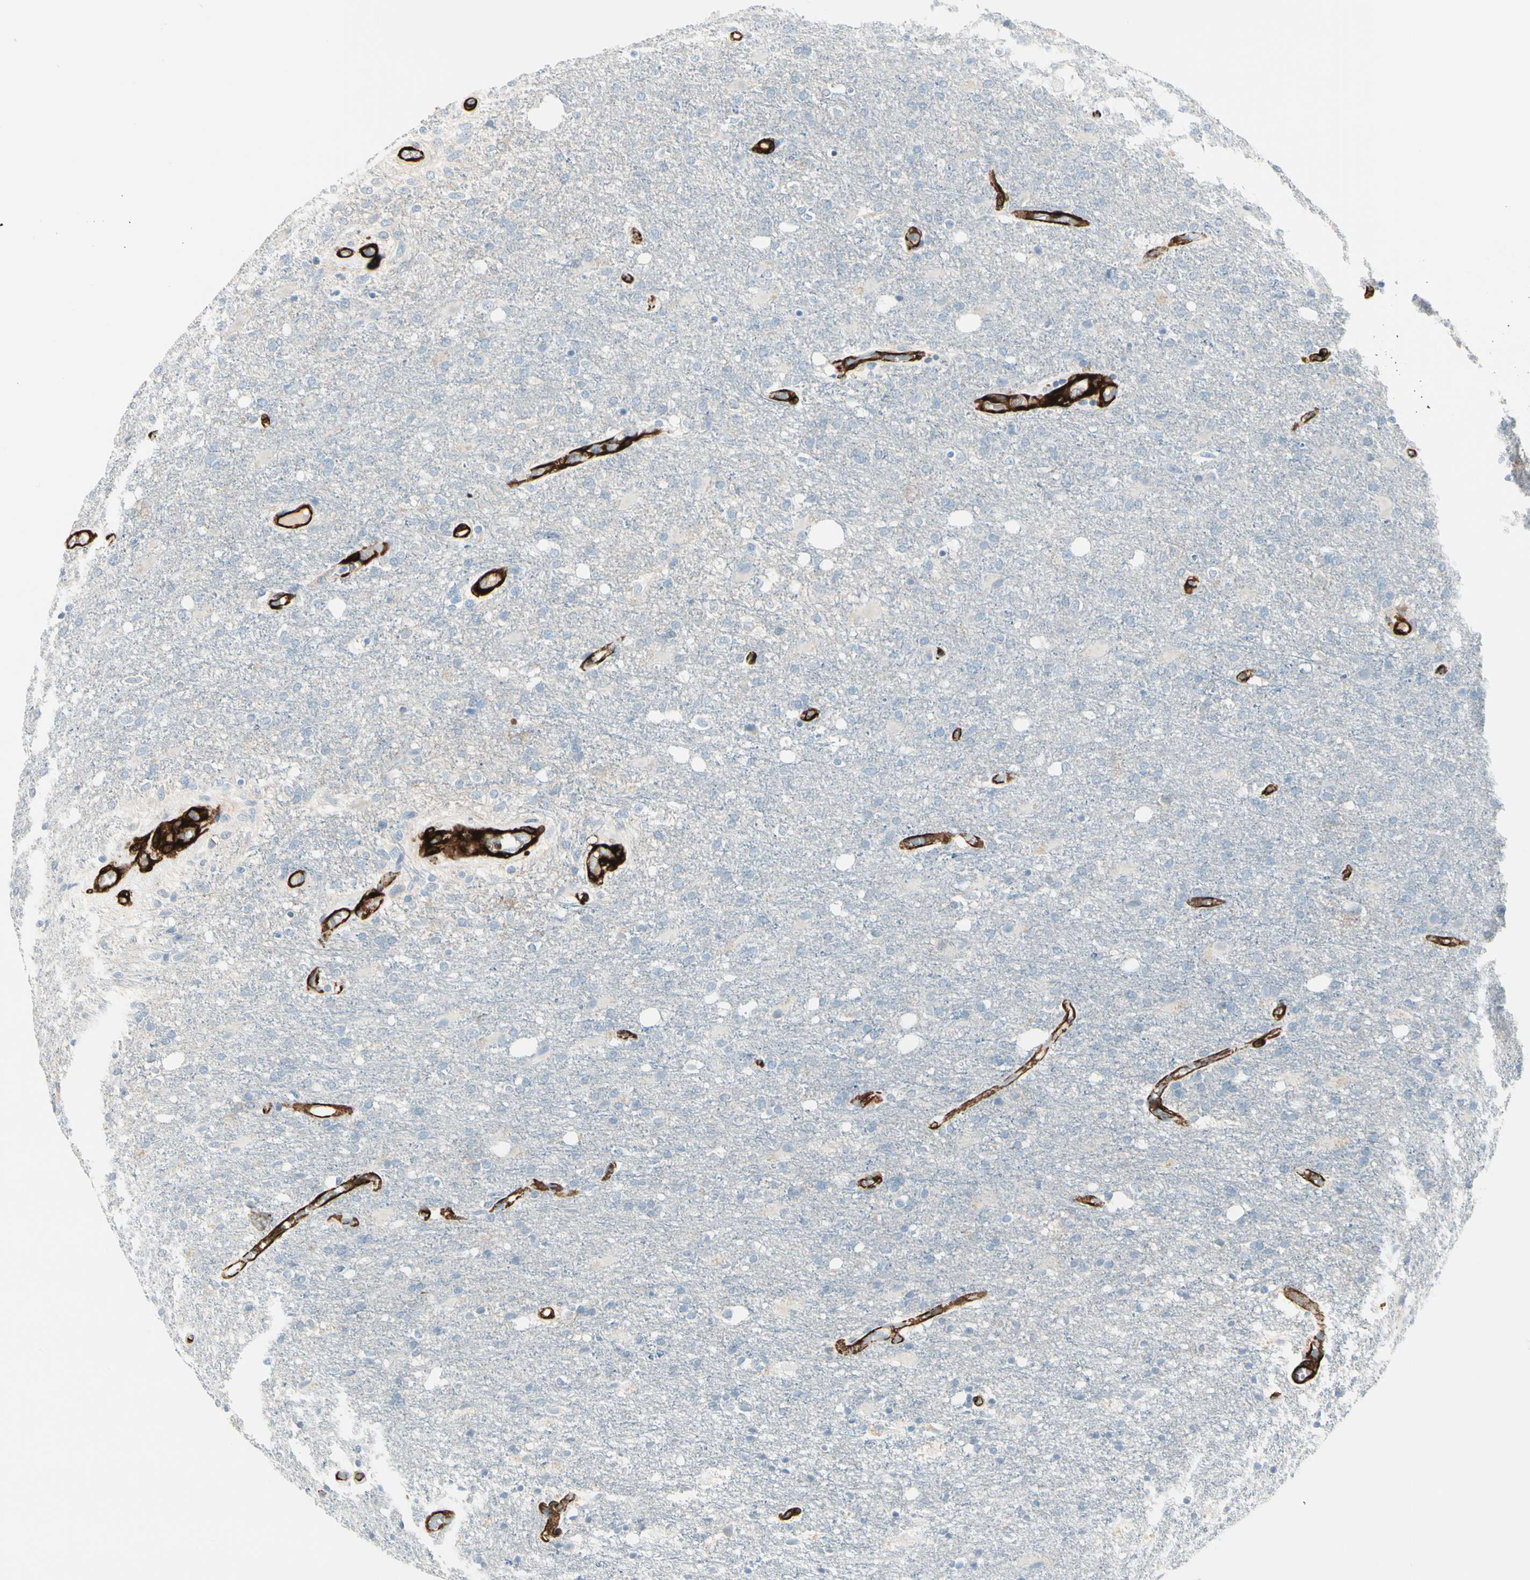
{"staining": {"intensity": "negative", "quantity": "none", "location": "none"}, "tissue": "glioma", "cell_type": "Tumor cells", "image_type": "cancer", "snomed": [{"axis": "morphology", "description": "Normal tissue, NOS"}, {"axis": "morphology", "description": "Glioma, malignant, High grade"}, {"axis": "topography", "description": "Cerebral cortex"}], "caption": "Image shows no protein positivity in tumor cells of glioma tissue.", "gene": "CALD1", "patient": {"sex": "male", "age": 77}}